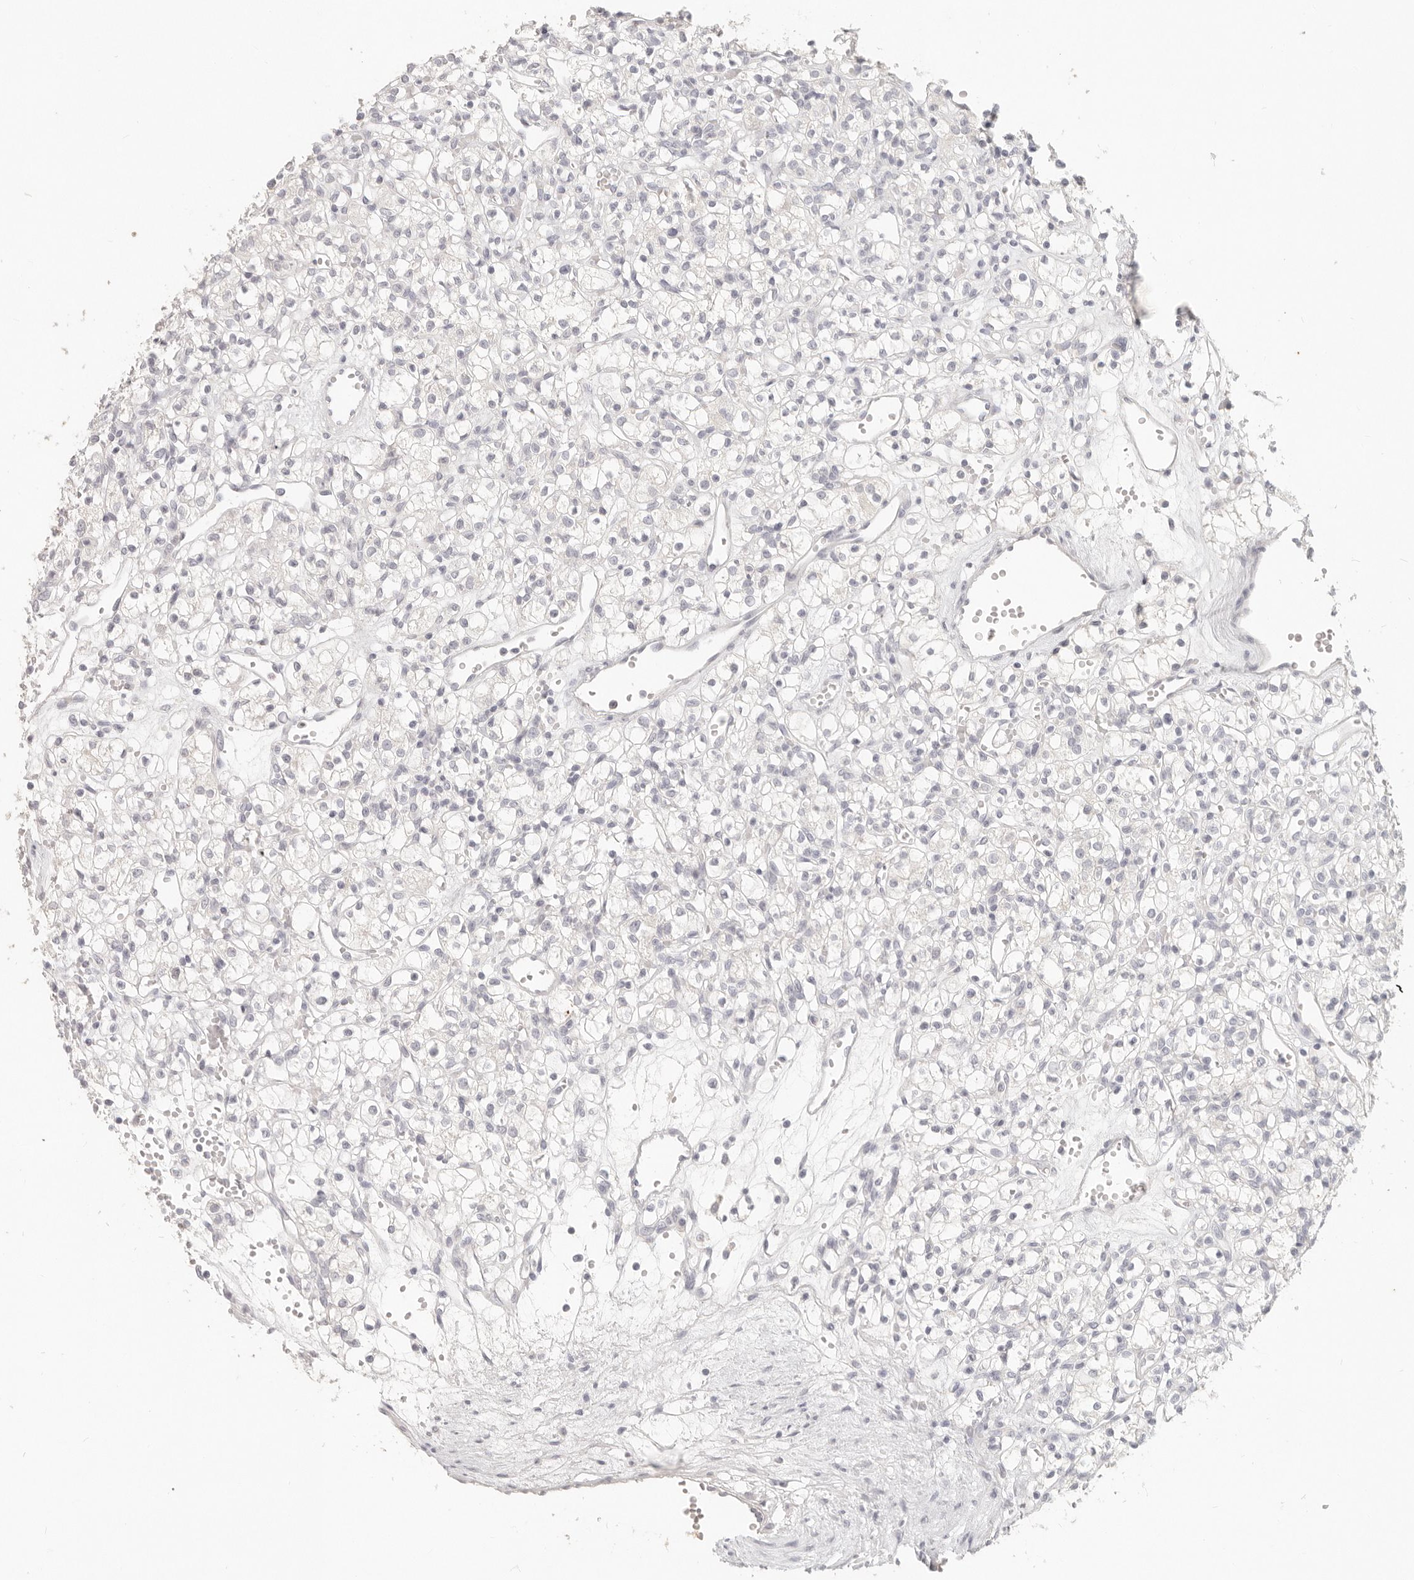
{"staining": {"intensity": "negative", "quantity": "none", "location": "none"}, "tissue": "renal cancer", "cell_type": "Tumor cells", "image_type": "cancer", "snomed": [{"axis": "morphology", "description": "Adenocarcinoma, NOS"}, {"axis": "topography", "description": "Kidney"}], "caption": "Tumor cells show no significant expression in renal cancer. Brightfield microscopy of IHC stained with DAB (3,3'-diaminobenzidine) (brown) and hematoxylin (blue), captured at high magnification.", "gene": "EPCAM", "patient": {"sex": "female", "age": 59}}